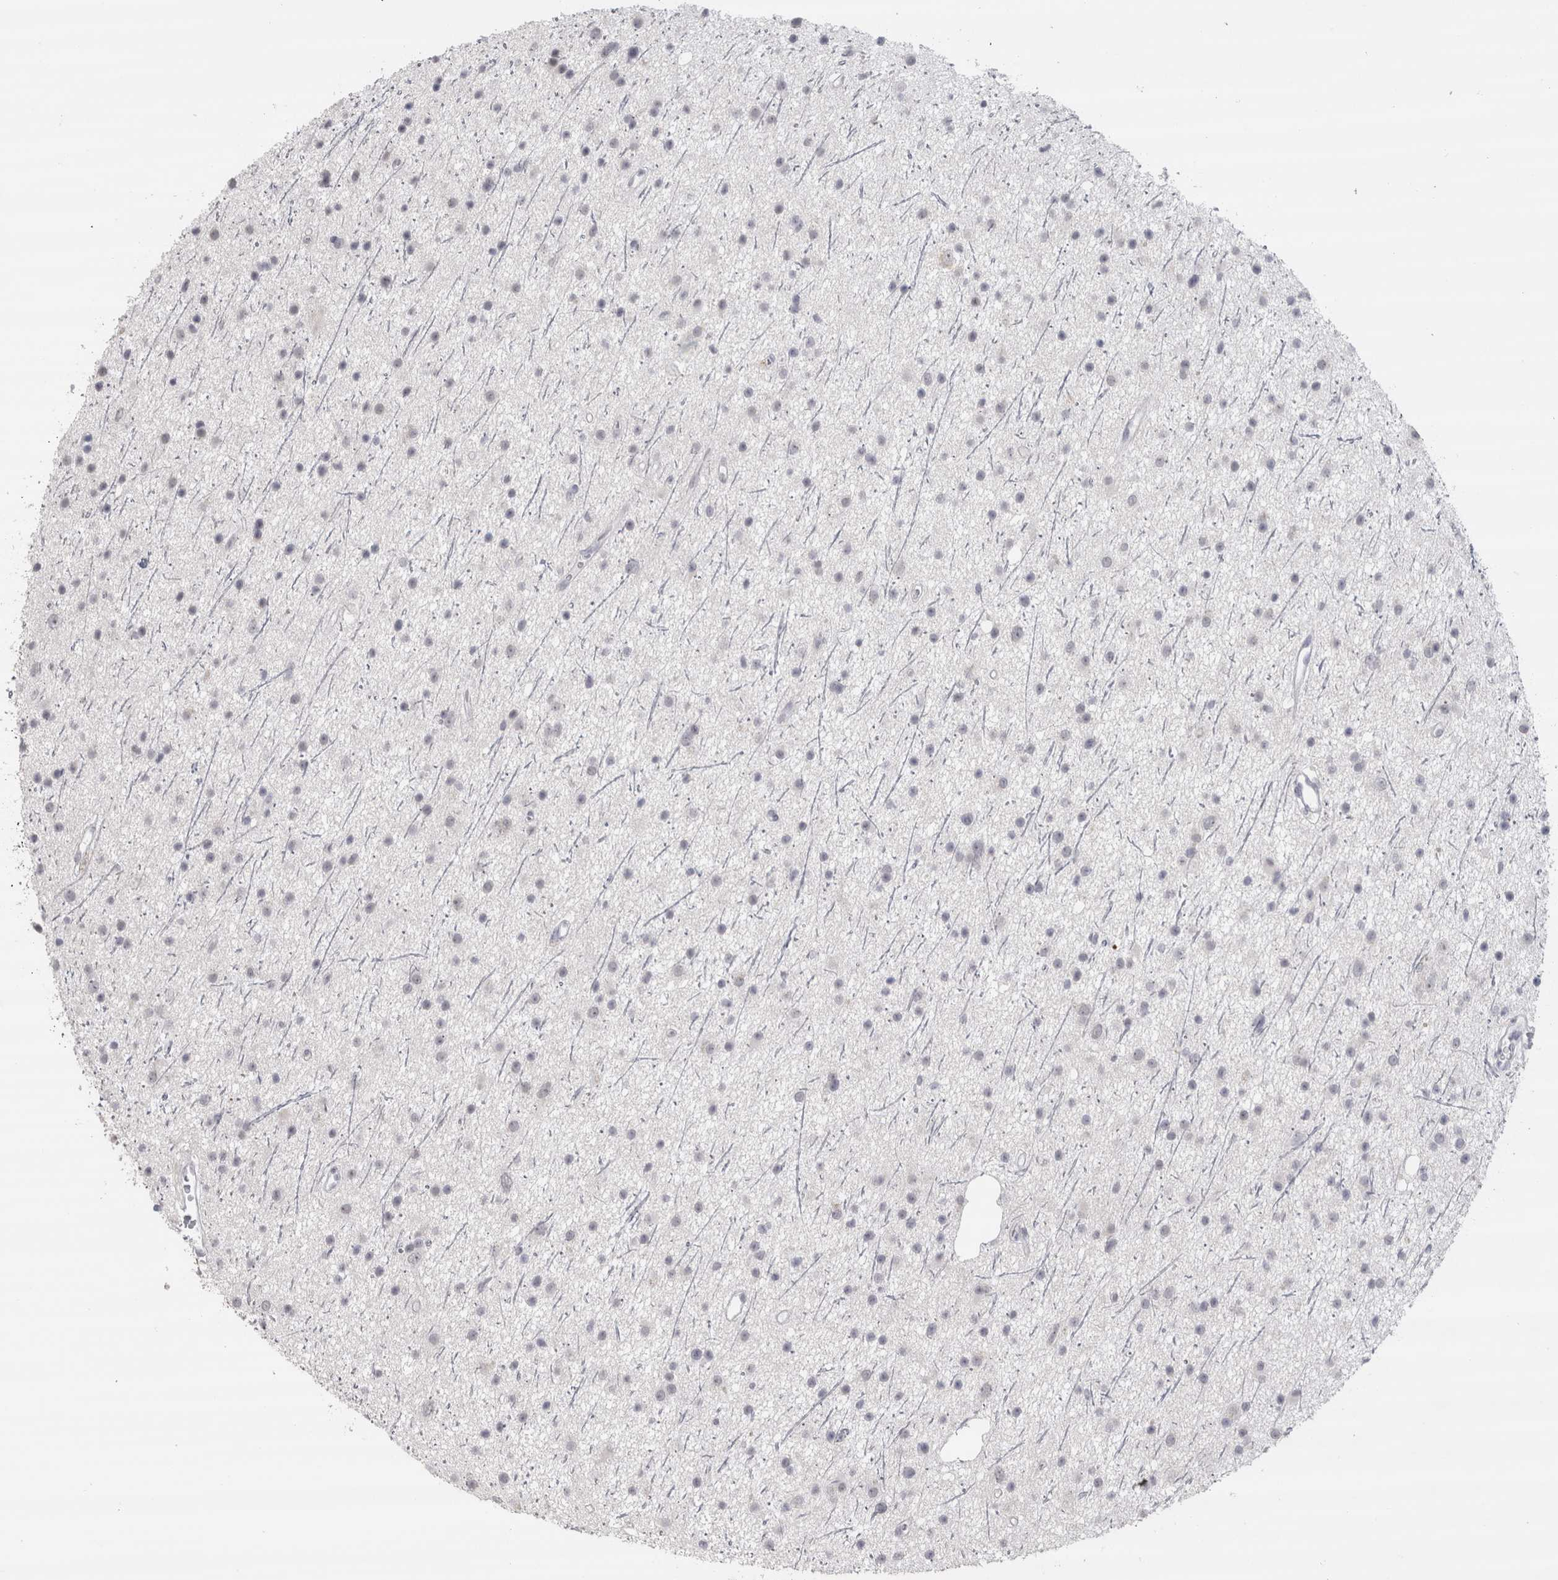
{"staining": {"intensity": "negative", "quantity": "none", "location": "none"}, "tissue": "glioma", "cell_type": "Tumor cells", "image_type": "cancer", "snomed": [{"axis": "morphology", "description": "Glioma, malignant, Low grade"}, {"axis": "topography", "description": "Cerebral cortex"}], "caption": "Glioma was stained to show a protein in brown. There is no significant staining in tumor cells.", "gene": "CDH17", "patient": {"sex": "female", "age": 39}}